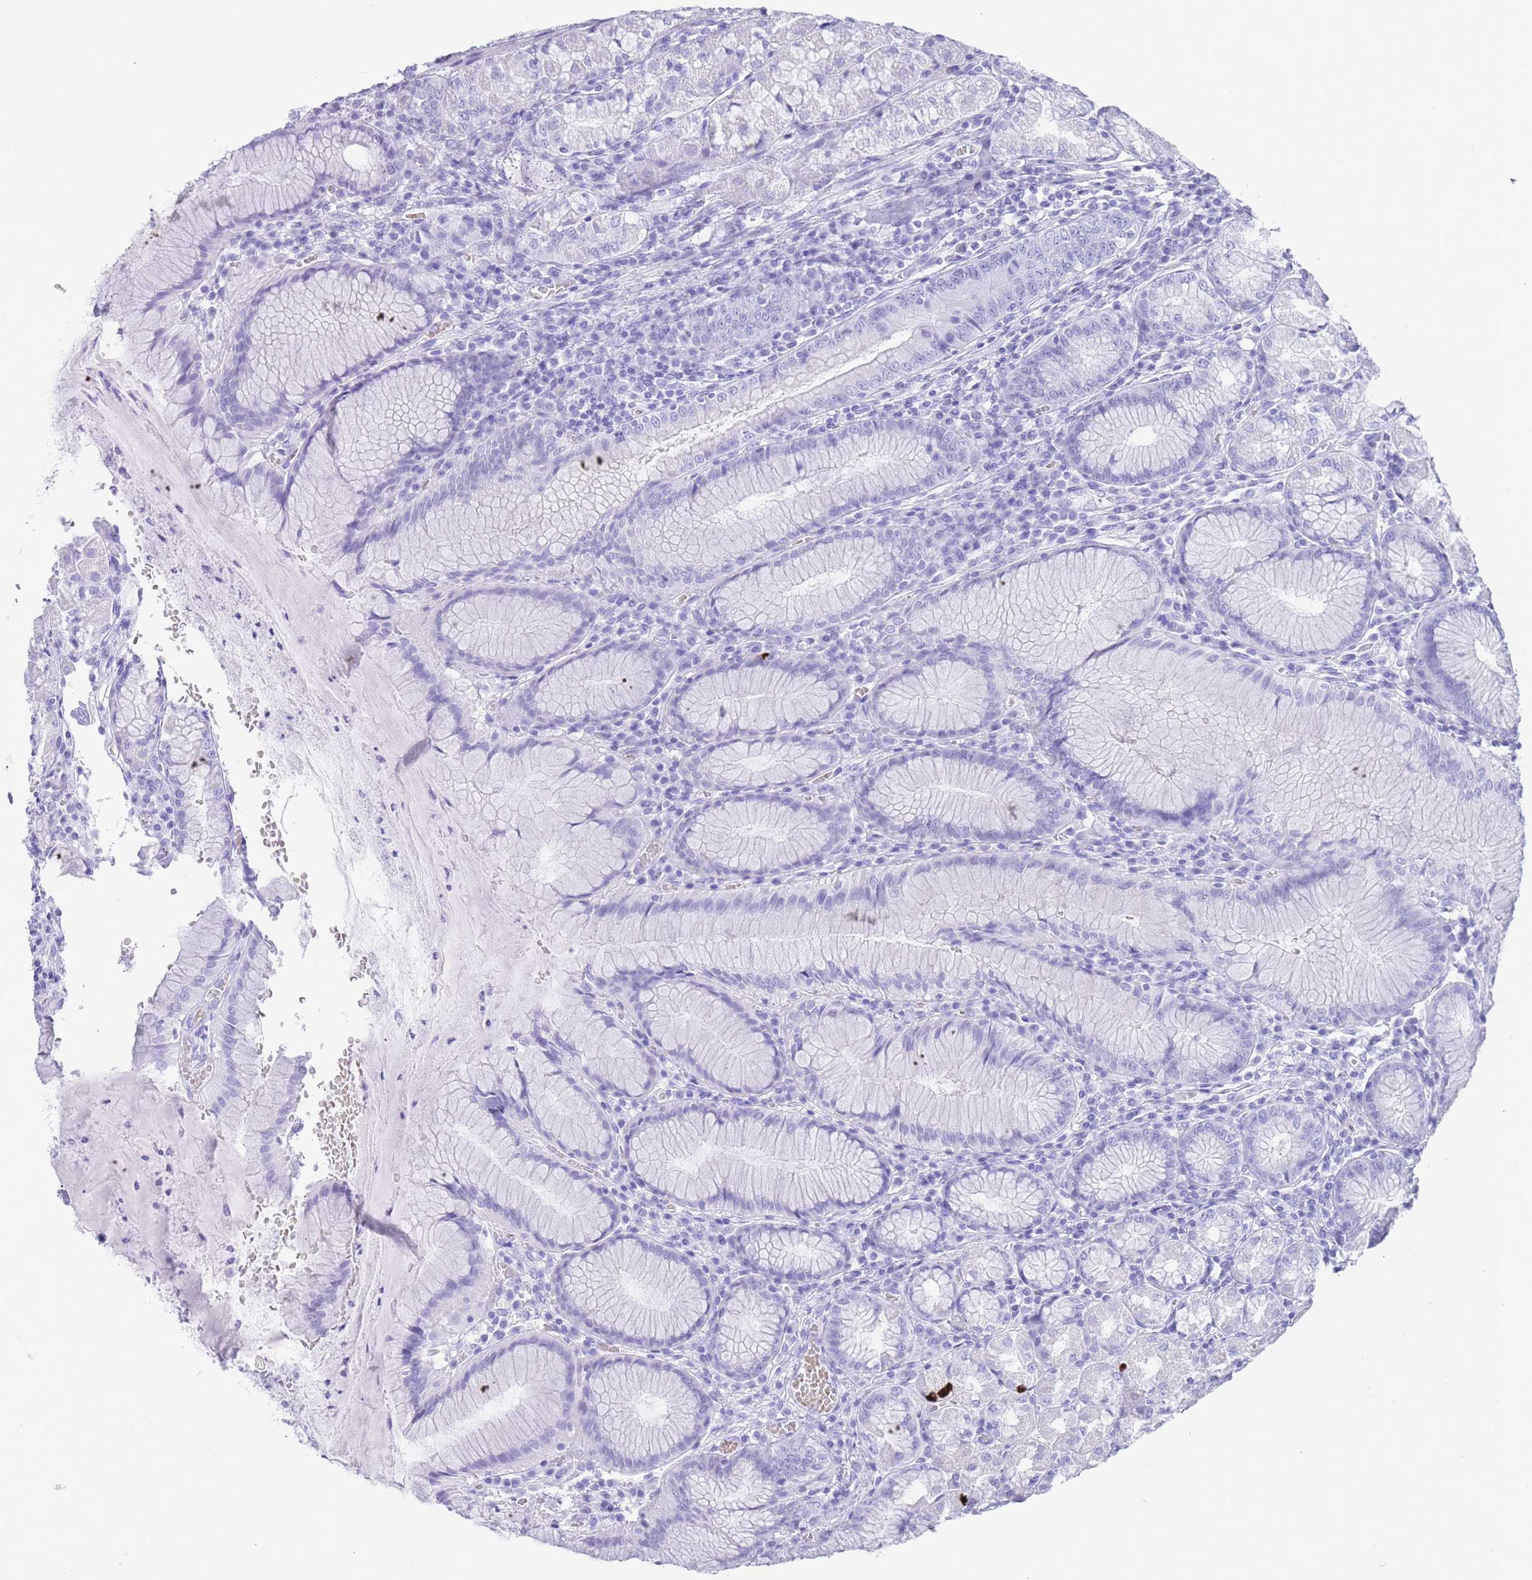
{"staining": {"intensity": "strong", "quantity": "<25%", "location": "cytoplasmic/membranous"}, "tissue": "stomach", "cell_type": "Glandular cells", "image_type": "normal", "snomed": [{"axis": "morphology", "description": "Normal tissue, NOS"}, {"axis": "topography", "description": "Stomach"}], "caption": "An image of stomach stained for a protein exhibits strong cytoplasmic/membranous brown staining in glandular cells. (DAB = brown stain, brightfield microscopy at high magnification).", "gene": "ELOA2", "patient": {"sex": "male", "age": 55}}